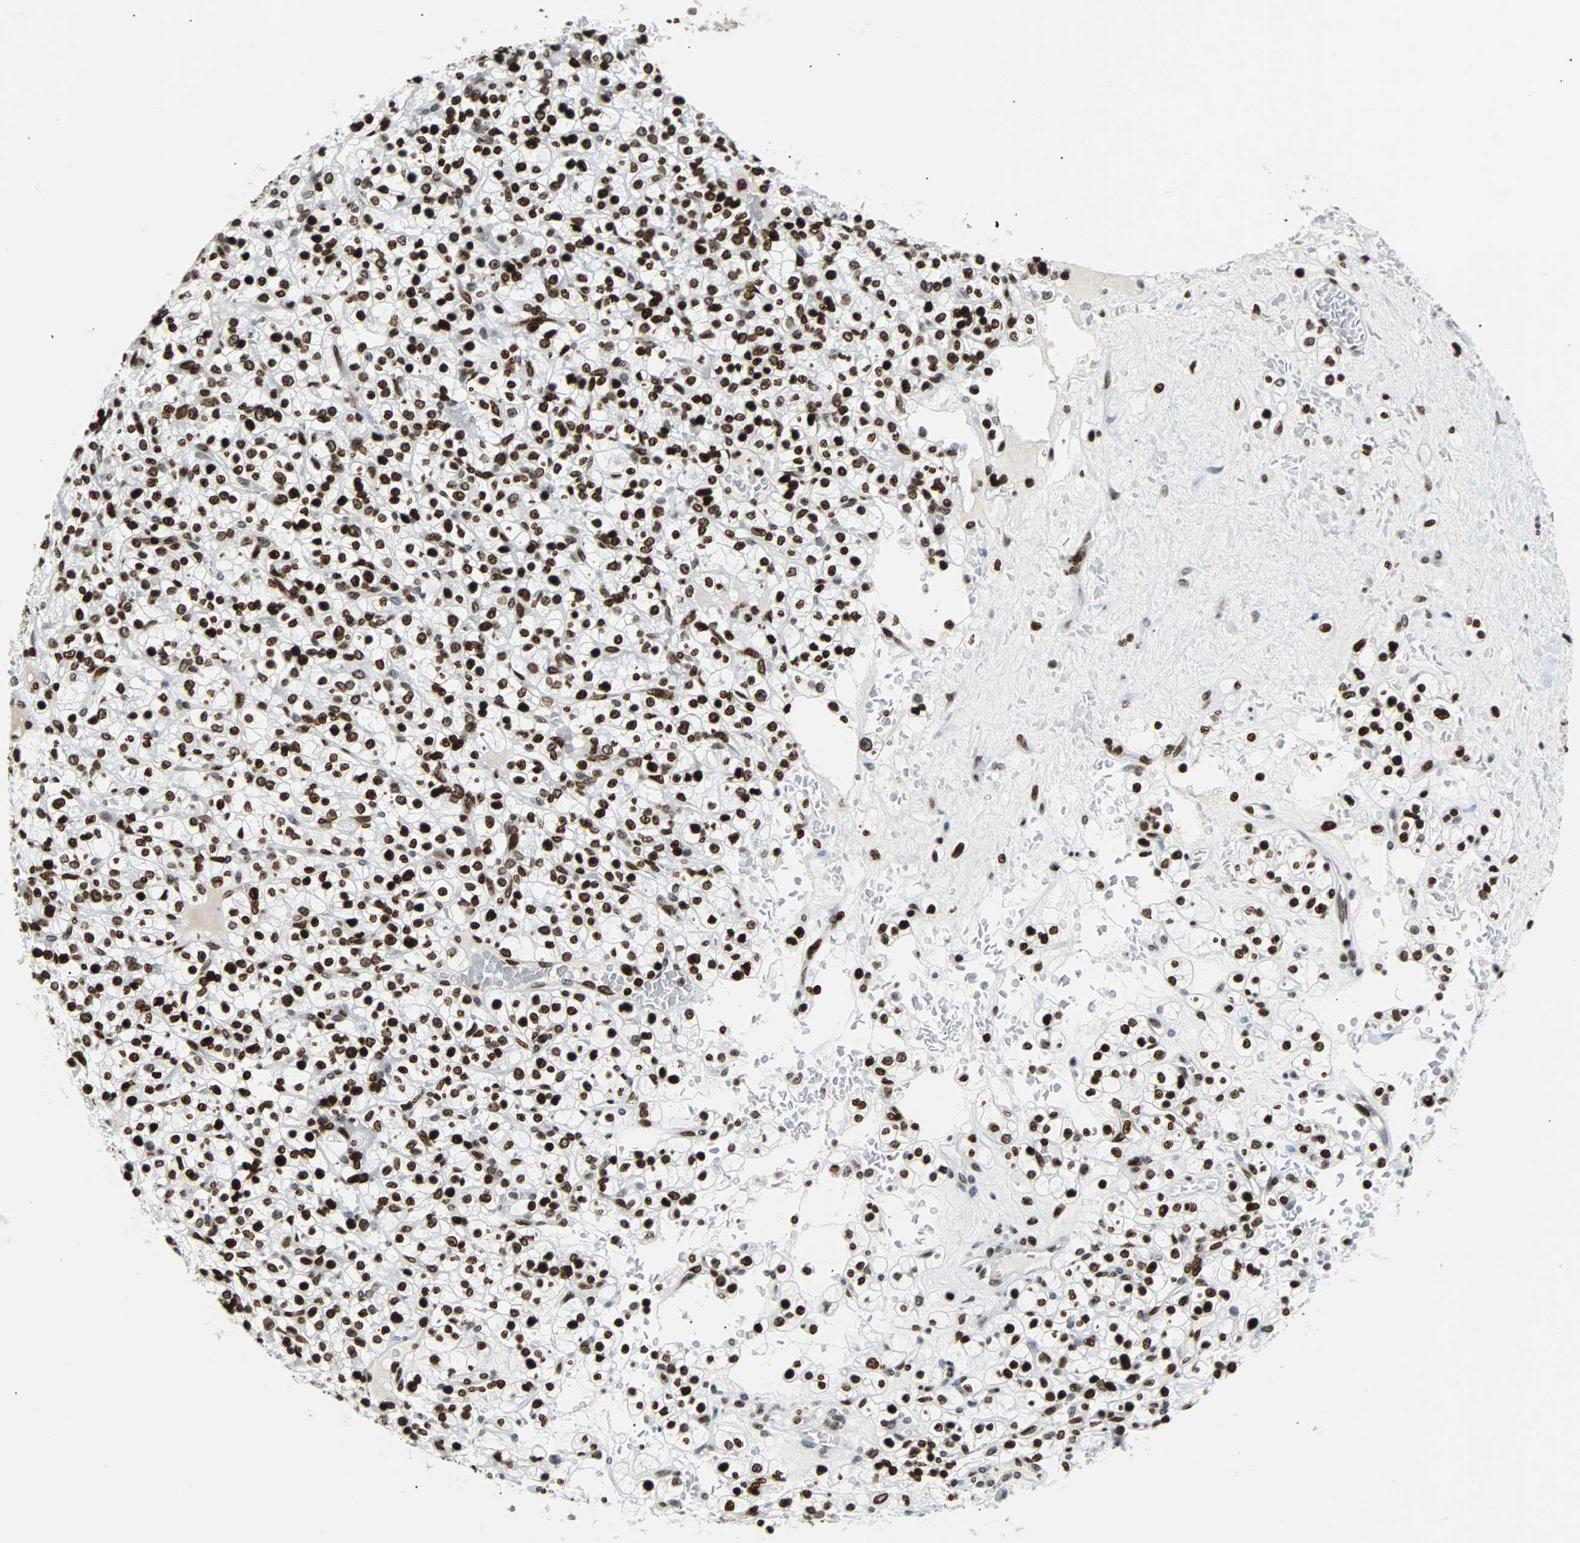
{"staining": {"intensity": "strong", "quantity": ">75%", "location": "nuclear"}, "tissue": "renal cancer", "cell_type": "Tumor cells", "image_type": "cancer", "snomed": [{"axis": "morphology", "description": "Normal tissue, NOS"}, {"axis": "morphology", "description": "Adenocarcinoma, NOS"}, {"axis": "topography", "description": "Kidney"}], "caption": "Approximately >75% of tumor cells in renal adenocarcinoma exhibit strong nuclear protein expression as visualized by brown immunohistochemical staining.", "gene": "ZNF131", "patient": {"sex": "female", "age": 72}}